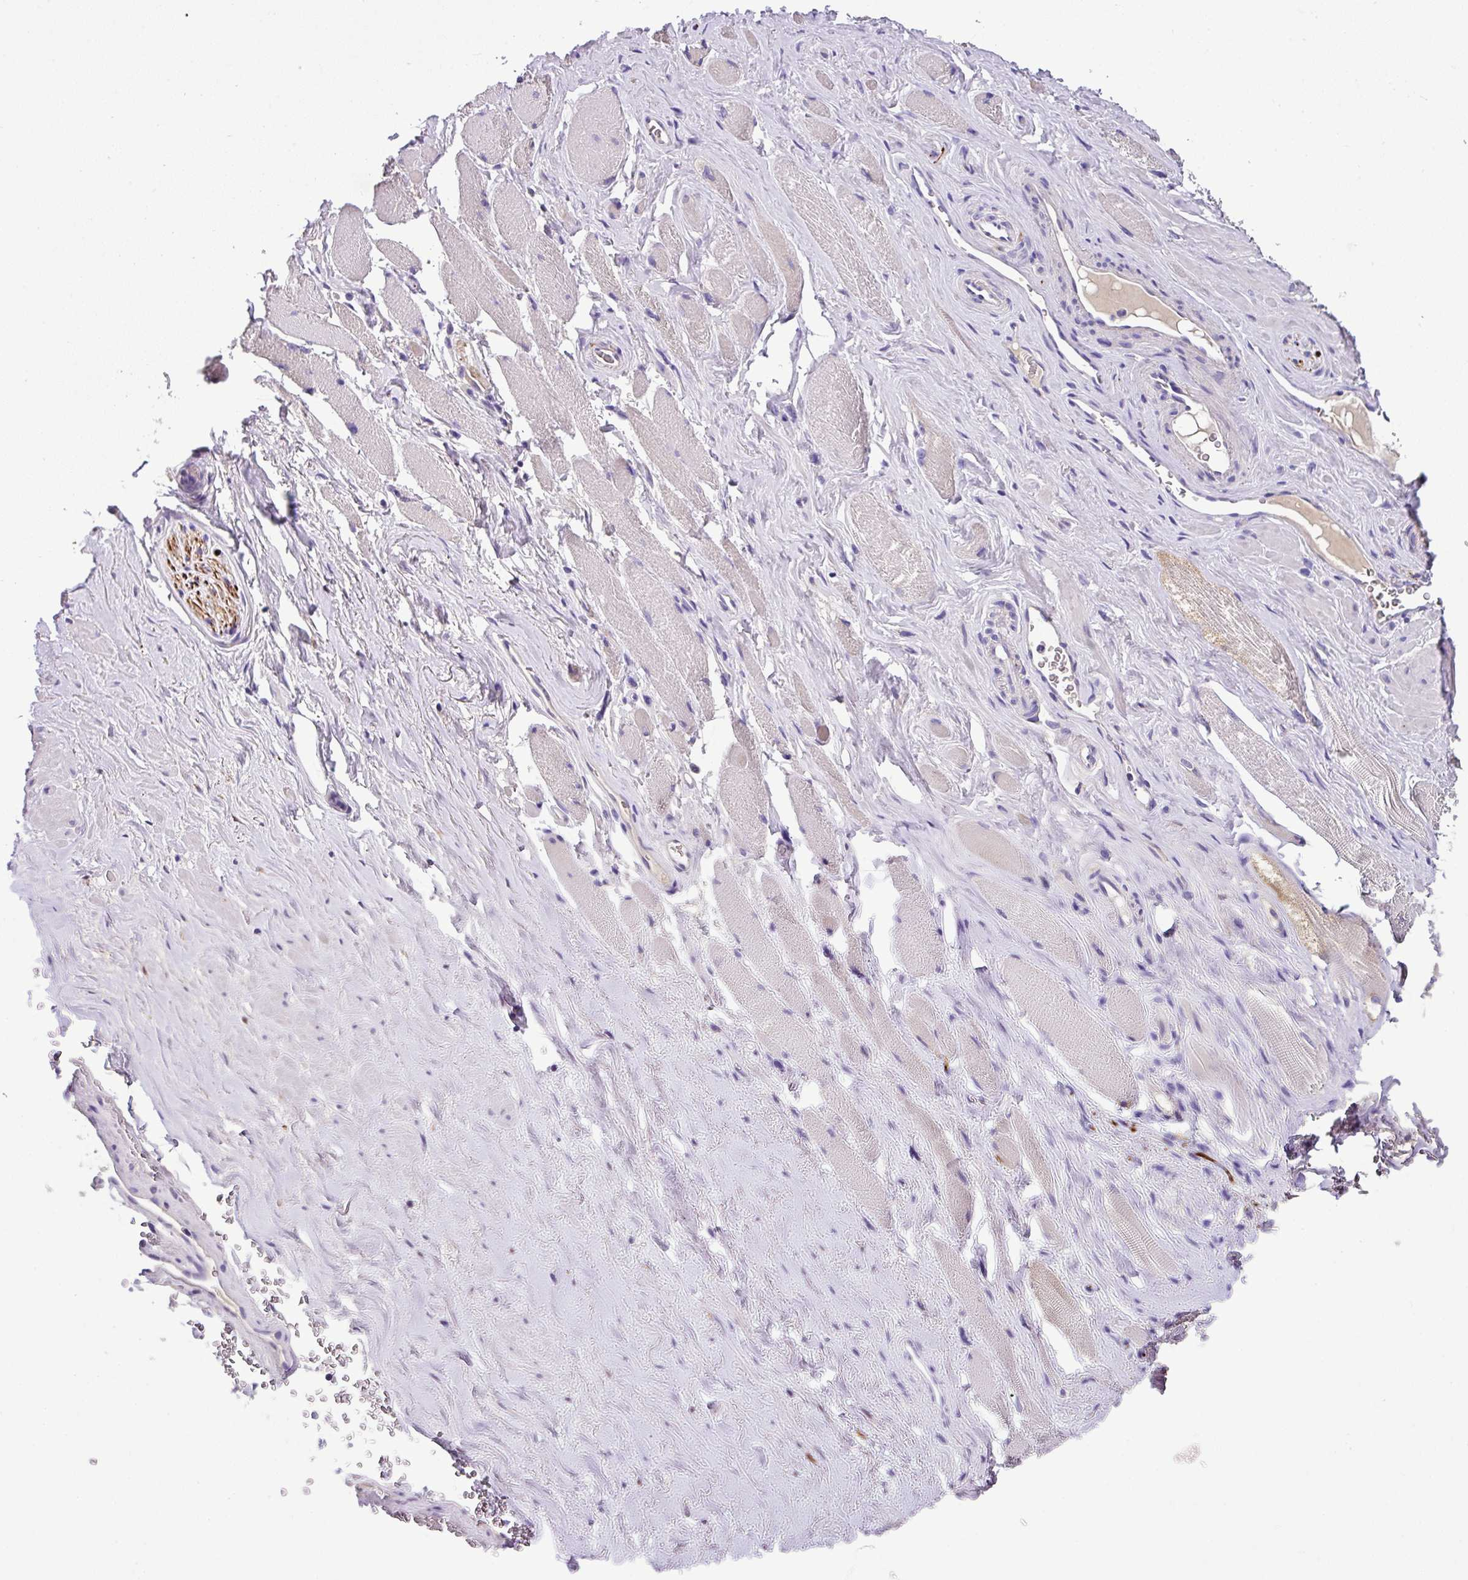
{"staining": {"intensity": "negative", "quantity": "none", "location": "none"}, "tissue": "adipose tissue", "cell_type": "Adipocytes", "image_type": "normal", "snomed": [{"axis": "morphology", "description": "Normal tissue, NOS"}, {"axis": "topography", "description": "Prostate"}, {"axis": "topography", "description": "Peripheral nerve tissue"}], "caption": "DAB immunohistochemical staining of normal human adipose tissue shows no significant positivity in adipocytes. (DAB IHC visualized using brightfield microscopy, high magnification).", "gene": "ANXA2R", "patient": {"sex": "male", "age": 61}}